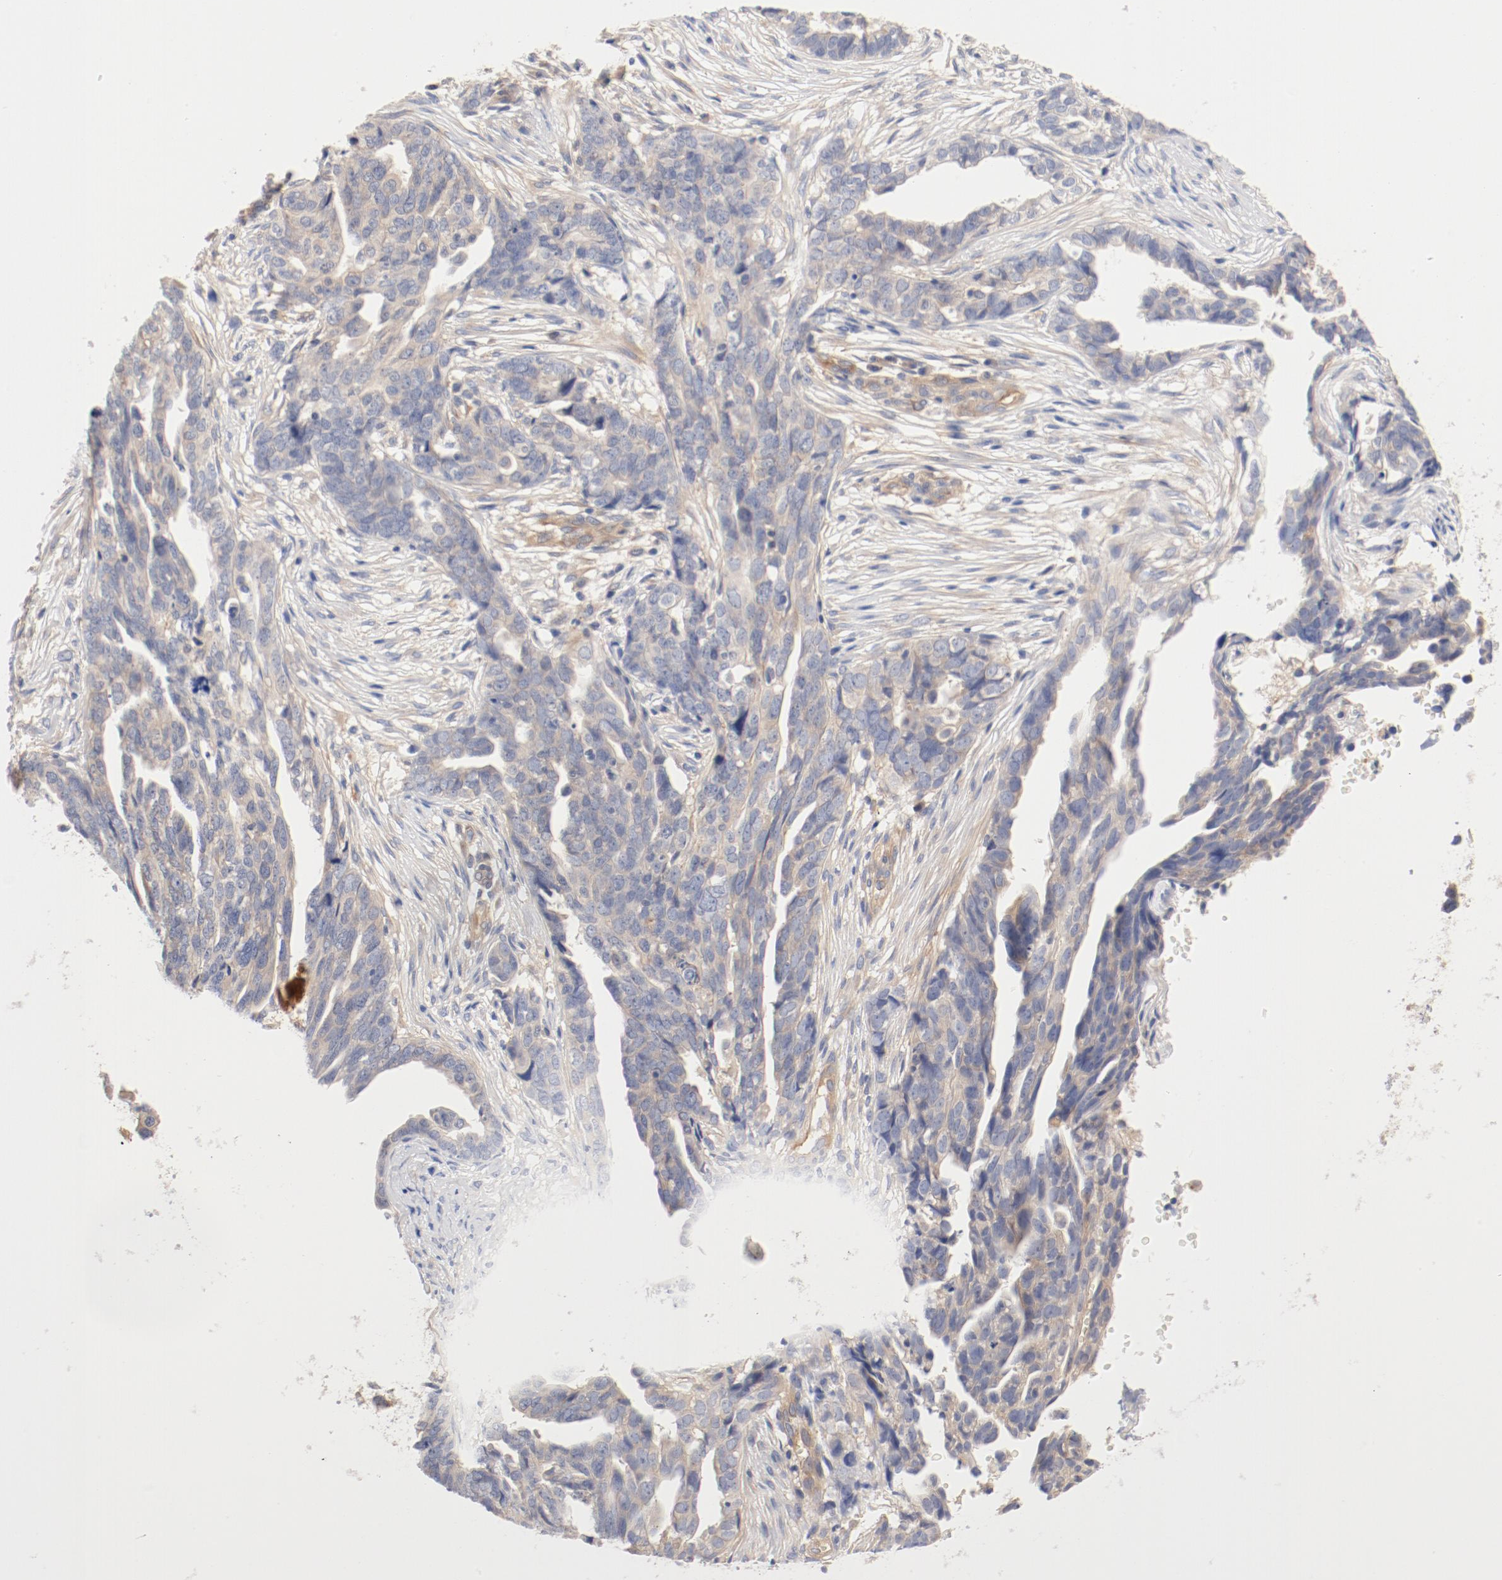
{"staining": {"intensity": "negative", "quantity": "none", "location": "none"}, "tissue": "ovarian cancer", "cell_type": "Tumor cells", "image_type": "cancer", "snomed": [{"axis": "morphology", "description": "Normal tissue, NOS"}, {"axis": "morphology", "description": "Cystadenocarcinoma, serous, NOS"}, {"axis": "topography", "description": "Fallopian tube"}, {"axis": "topography", "description": "Ovary"}], "caption": "Immunohistochemistry image of neoplastic tissue: ovarian serous cystadenocarcinoma stained with DAB (3,3'-diaminobenzidine) displays no significant protein expression in tumor cells. (DAB immunohistochemistry (IHC) visualized using brightfield microscopy, high magnification).", "gene": "DYNC1H1", "patient": {"sex": "female", "age": 56}}